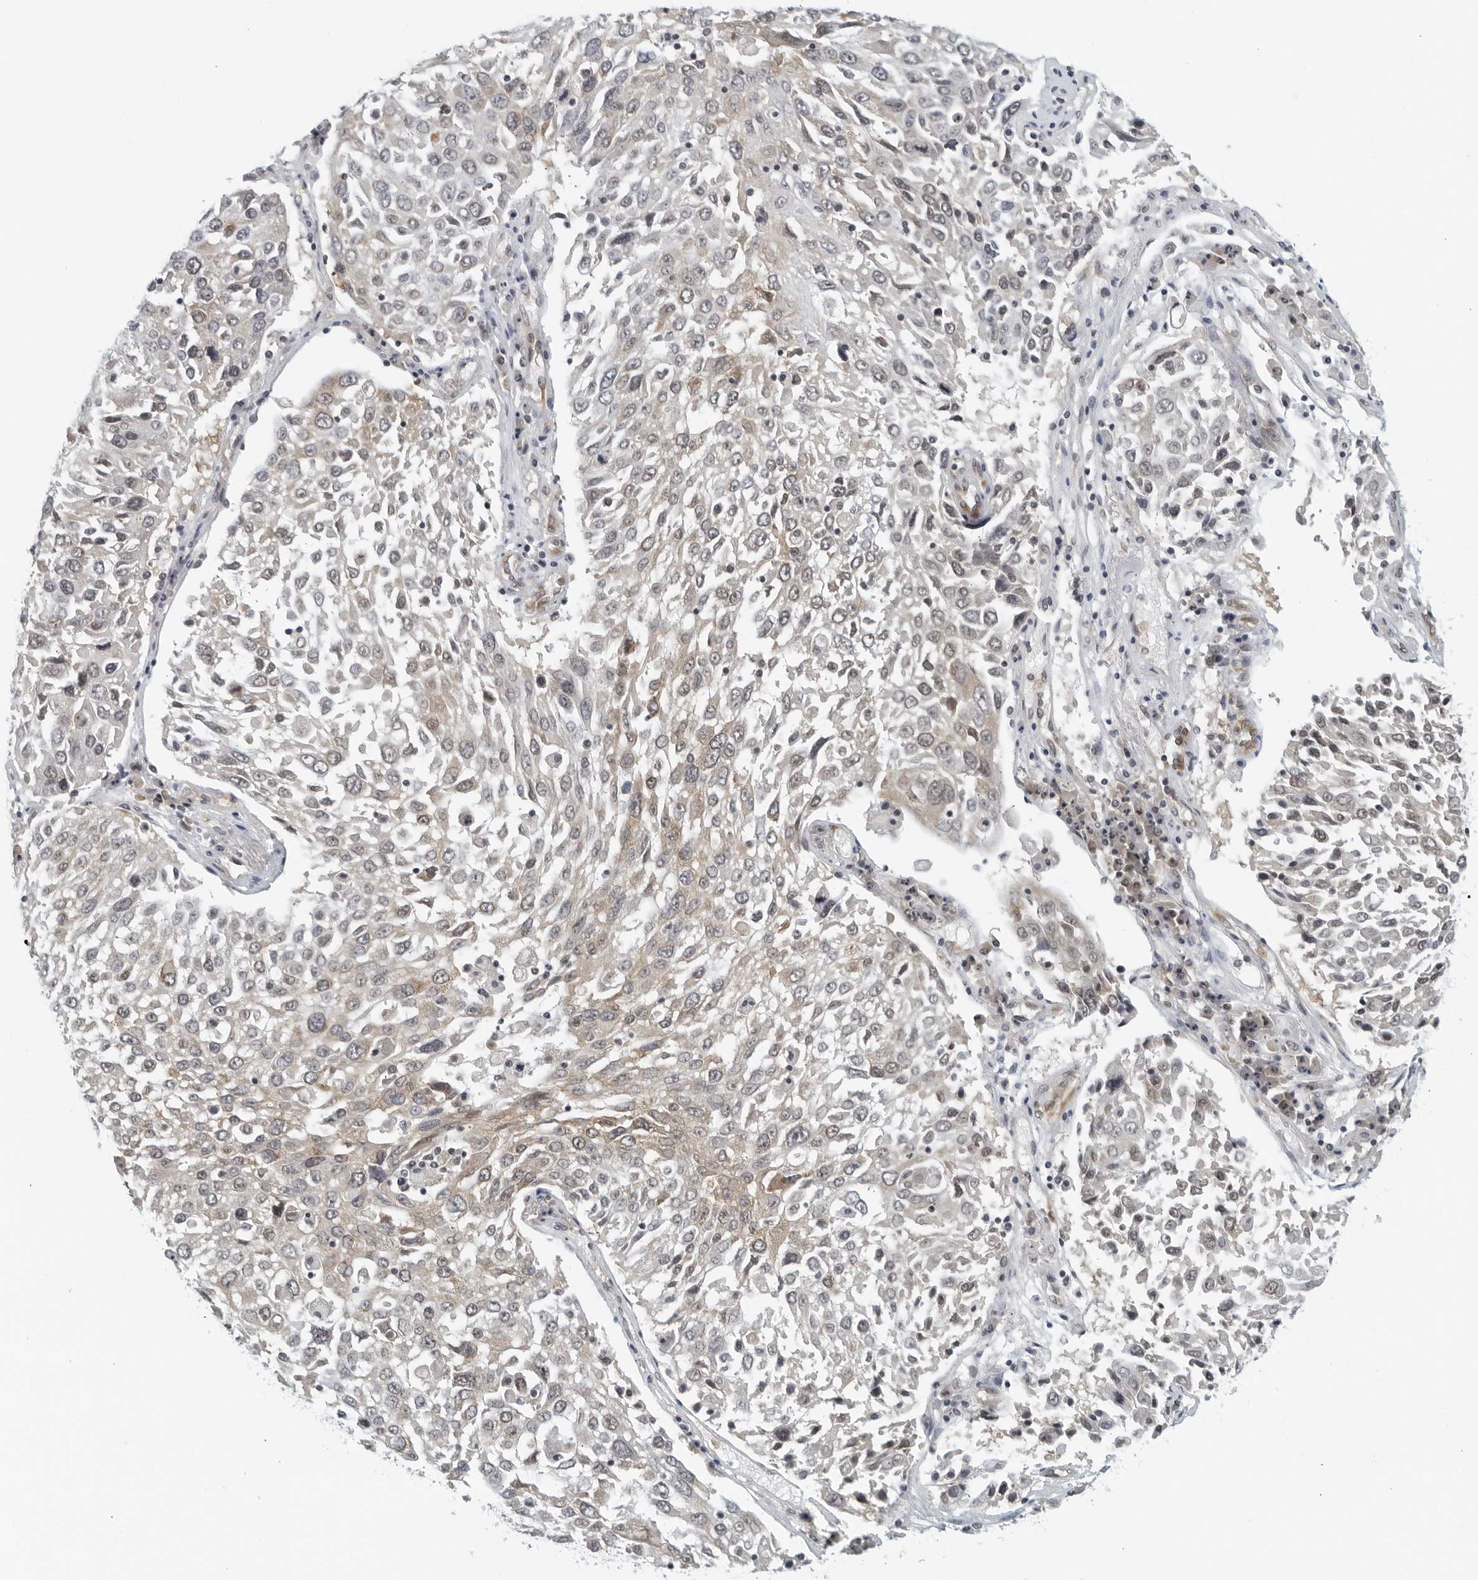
{"staining": {"intensity": "weak", "quantity": "25%-75%", "location": "cytoplasmic/membranous,nuclear"}, "tissue": "lung cancer", "cell_type": "Tumor cells", "image_type": "cancer", "snomed": [{"axis": "morphology", "description": "Squamous cell carcinoma, NOS"}, {"axis": "topography", "description": "Lung"}], "caption": "Protein analysis of lung cancer (squamous cell carcinoma) tissue displays weak cytoplasmic/membranous and nuclear positivity in about 25%-75% of tumor cells.", "gene": "RC3H1", "patient": {"sex": "male", "age": 65}}